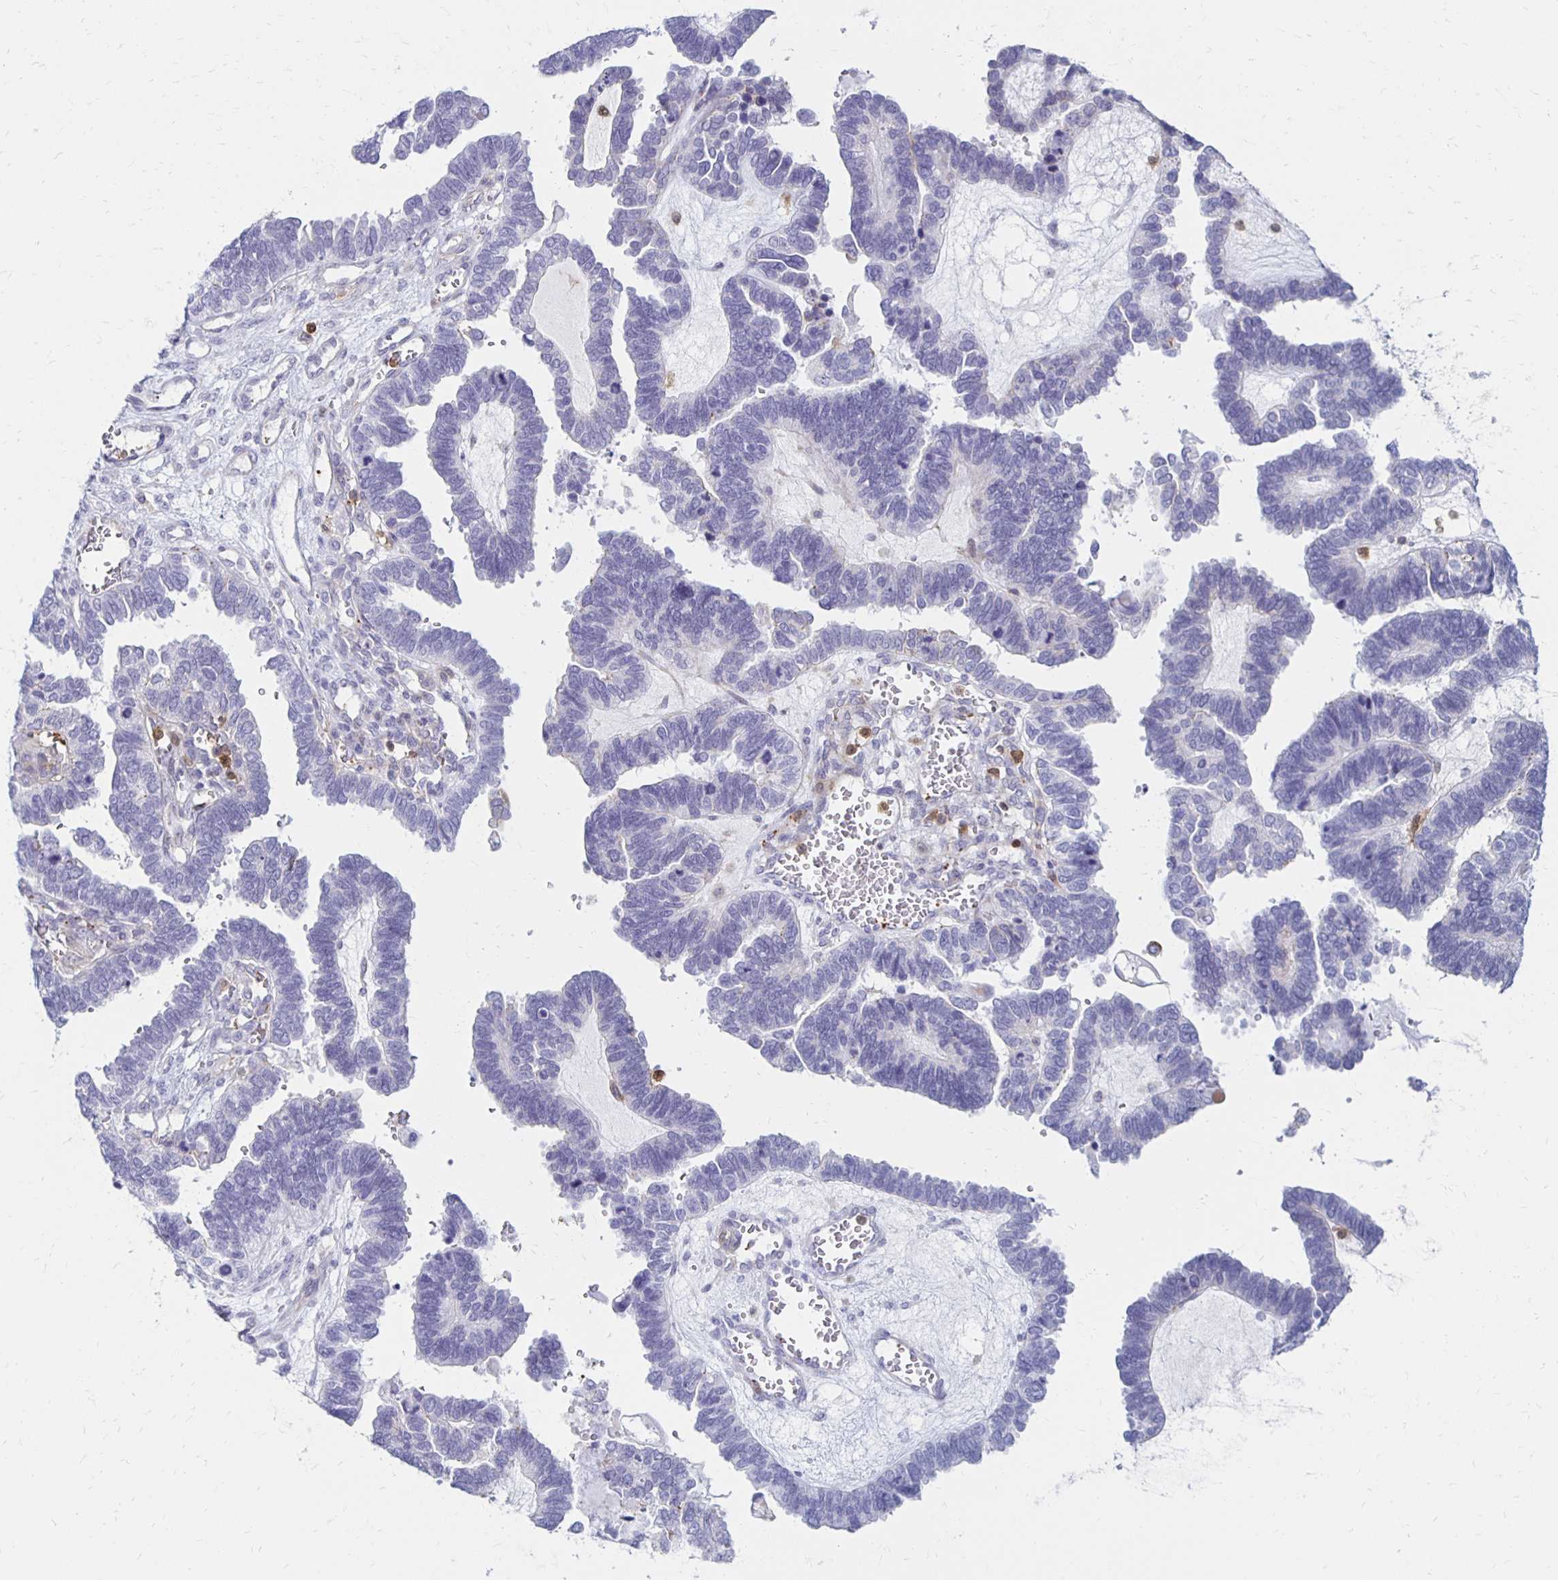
{"staining": {"intensity": "negative", "quantity": "none", "location": "none"}, "tissue": "ovarian cancer", "cell_type": "Tumor cells", "image_type": "cancer", "snomed": [{"axis": "morphology", "description": "Cystadenocarcinoma, serous, NOS"}, {"axis": "topography", "description": "Ovary"}], "caption": "Tumor cells are negative for protein expression in human ovarian cancer (serous cystadenocarcinoma).", "gene": "CCL21", "patient": {"sex": "female", "age": 51}}